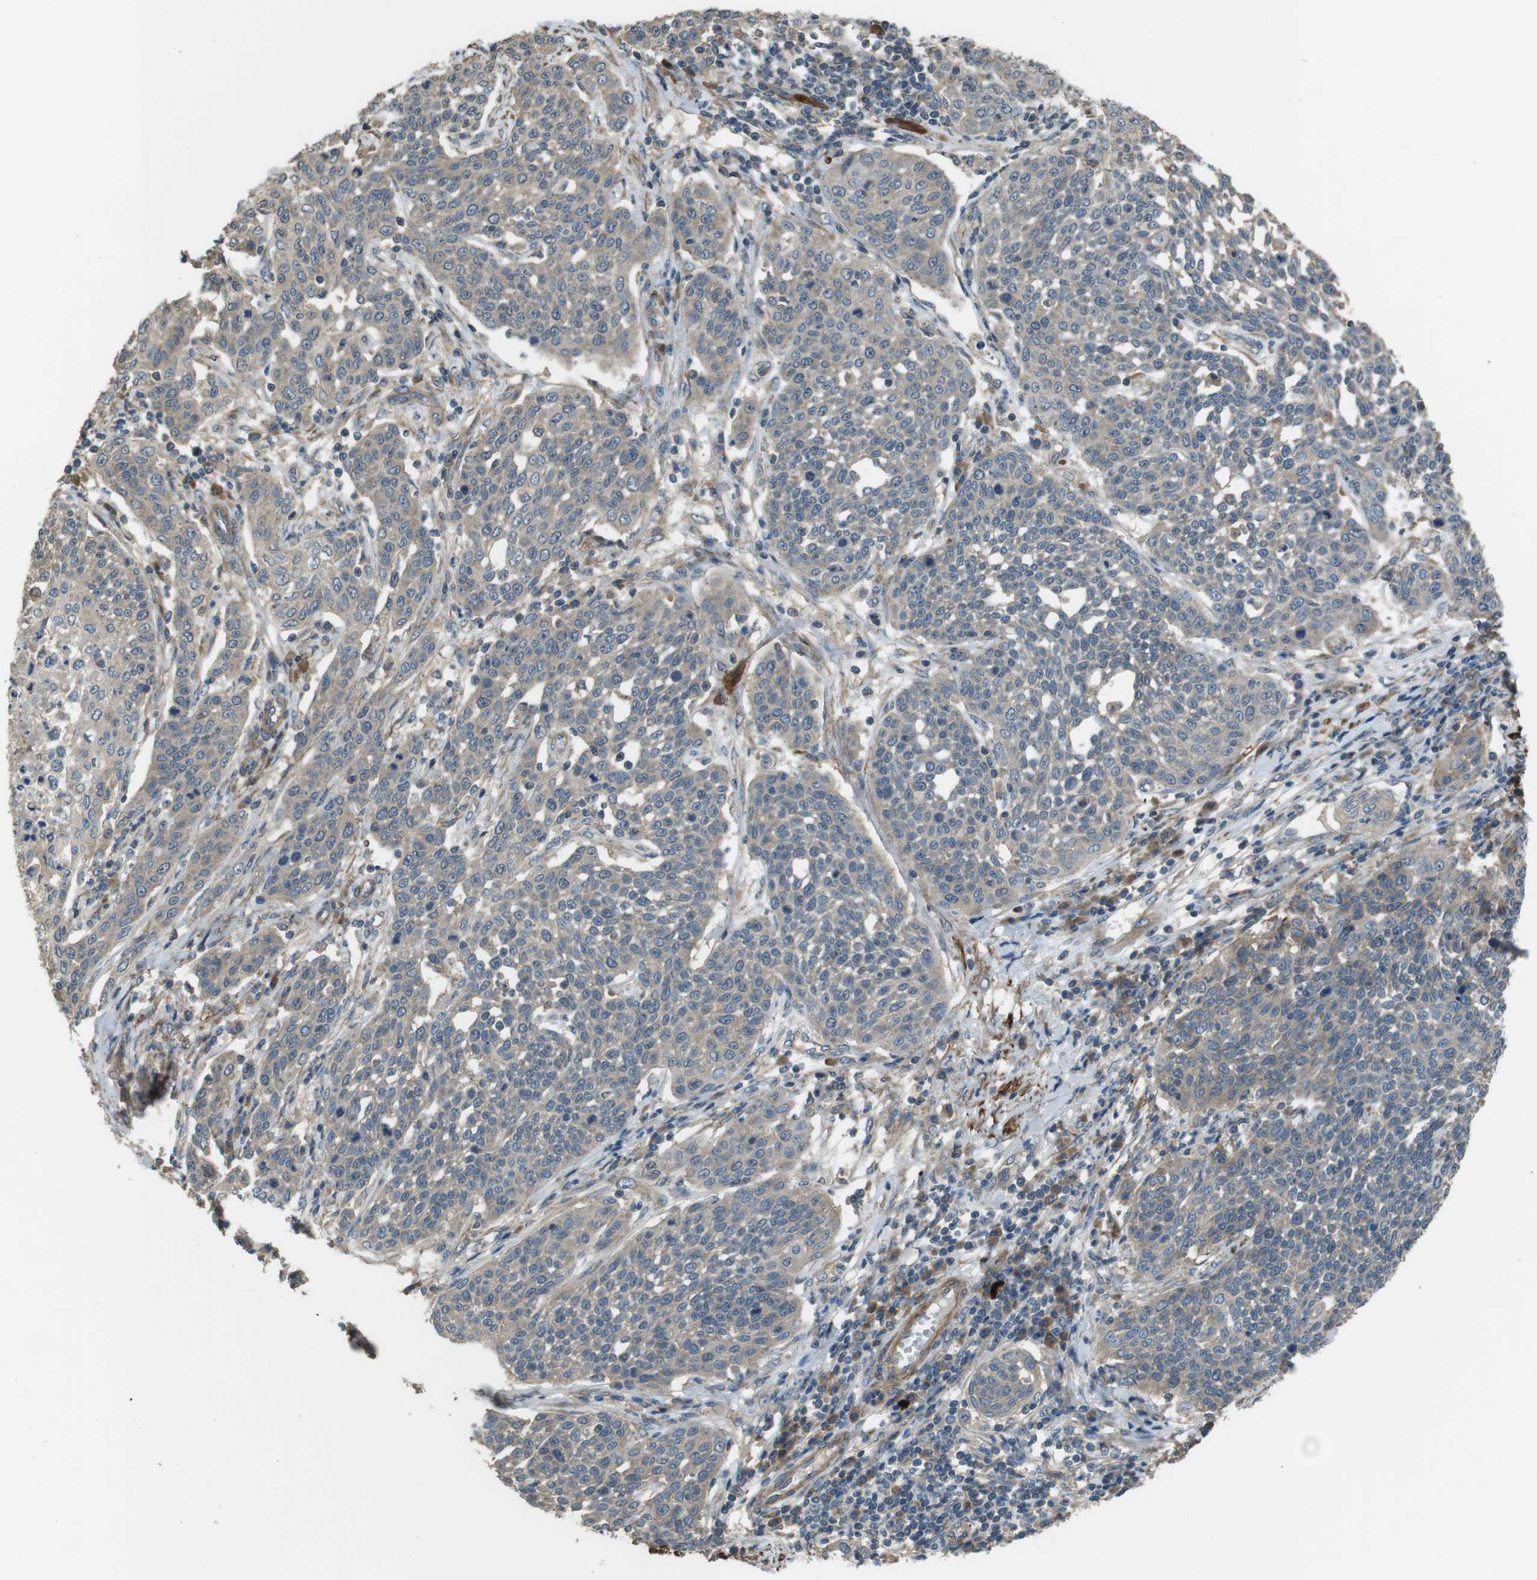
{"staining": {"intensity": "weak", "quantity": "<25%", "location": "cytoplasmic/membranous"}, "tissue": "cervical cancer", "cell_type": "Tumor cells", "image_type": "cancer", "snomed": [{"axis": "morphology", "description": "Squamous cell carcinoma, NOS"}, {"axis": "topography", "description": "Cervix"}], "caption": "Micrograph shows no protein expression in tumor cells of cervical cancer (squamous cell carcinoma) tissue.", "gene": "FUT2", "patient": {"sex": "female", "age": 34}}